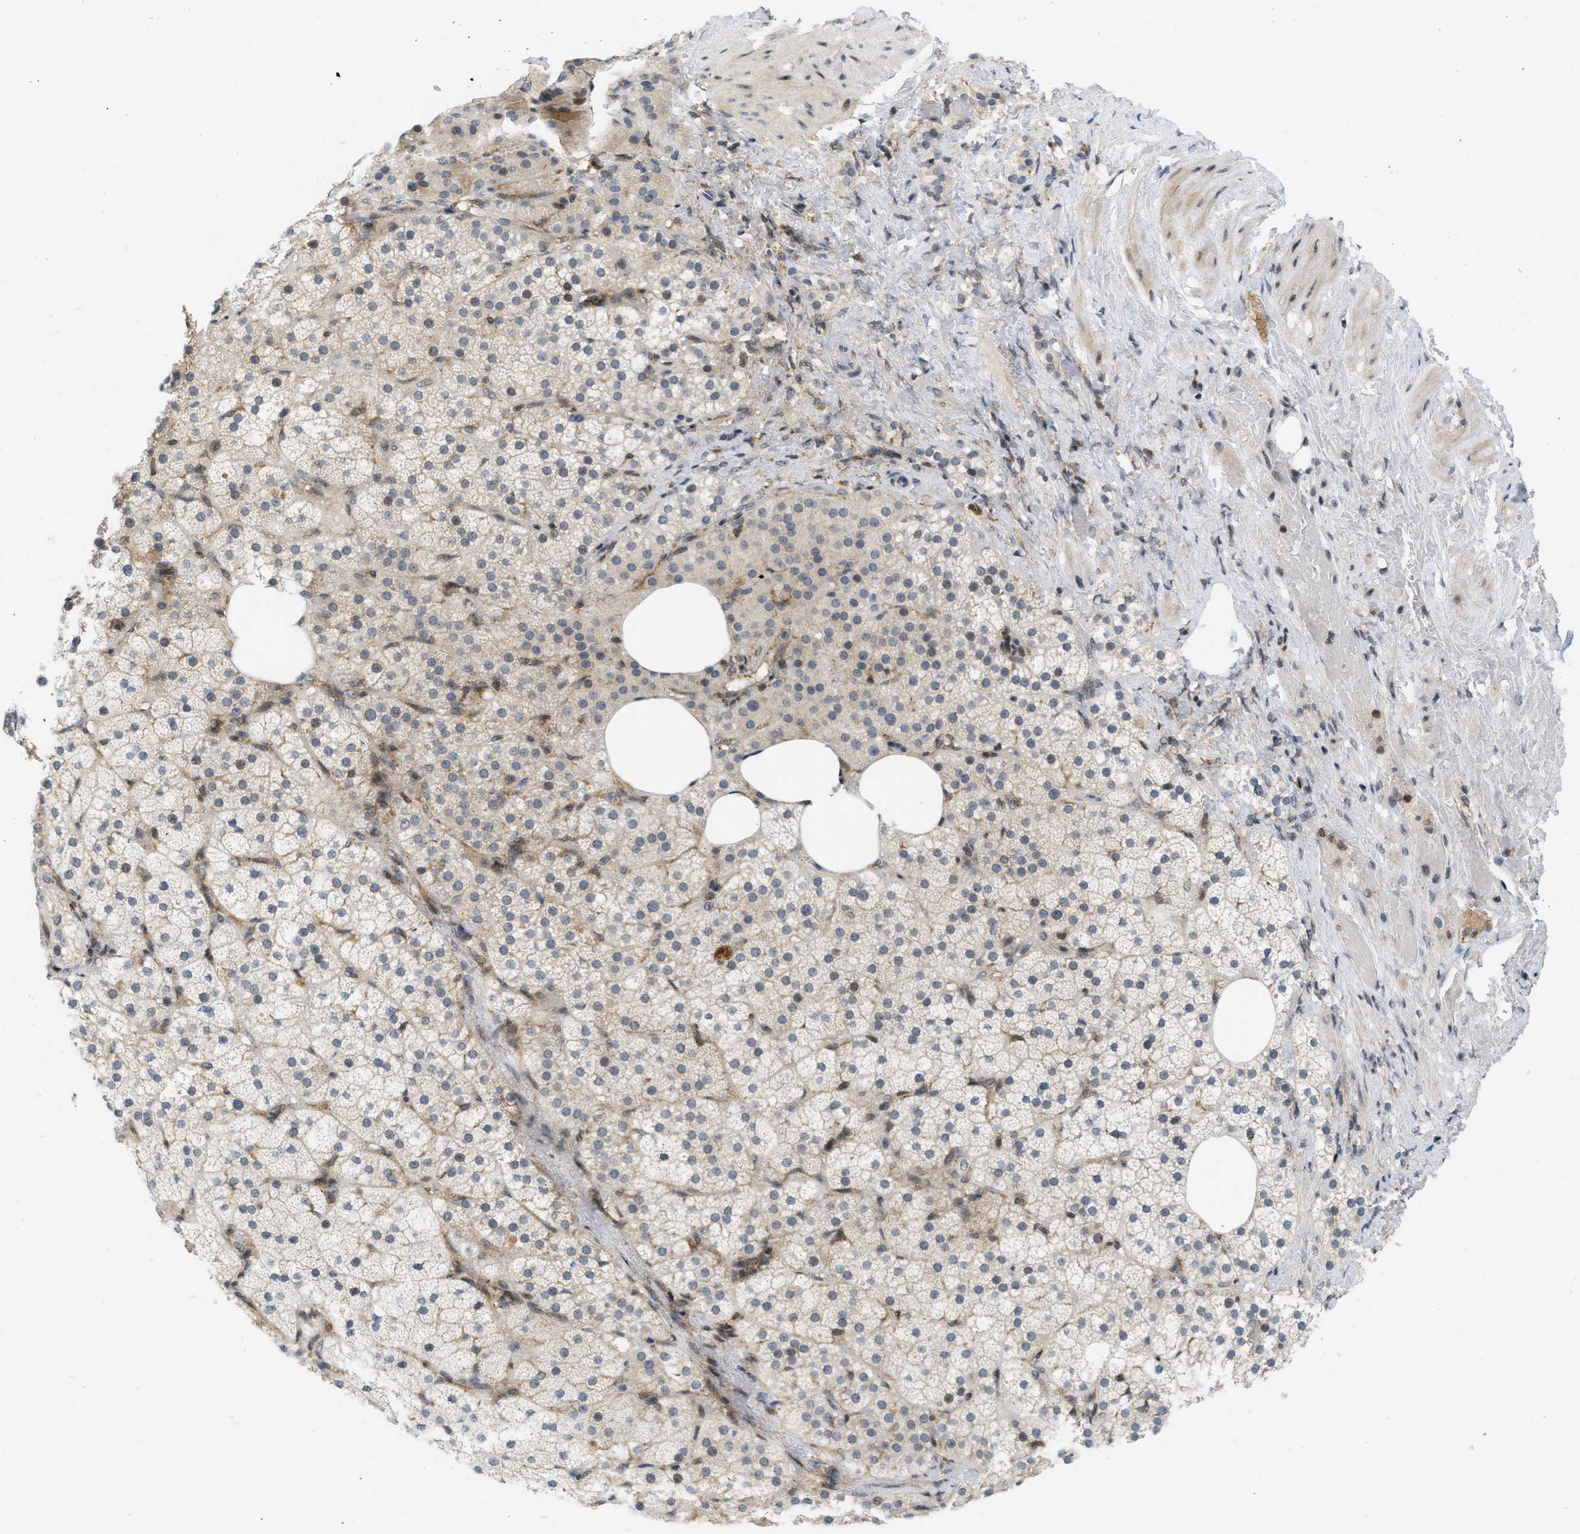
{"staining": {"intensity": "moderate", "quantity": "<25%", "location": "cytoplasmic/membranous"}, "tissue": "adrenal gland", "cell_type": "Glandular cells", "image_type": "normal", "snomed": [{"axis": "morphology", "description": "Normal tissue, NOS"}, {"axis": "topography", "description": "Adrenal gland"}], "caption": "IHC micrograph of normal adrenal gland: human adrenal gland stained using immunohistochemistry (IHC) shows low levels of moderate protein expression localized specifically in the cytoplasmic/membranous of glandular cells, appearing as a cytoplasmic/membranous brown color.", "gene": "ING1", "patient": {"sex": "female", "age": 59}}